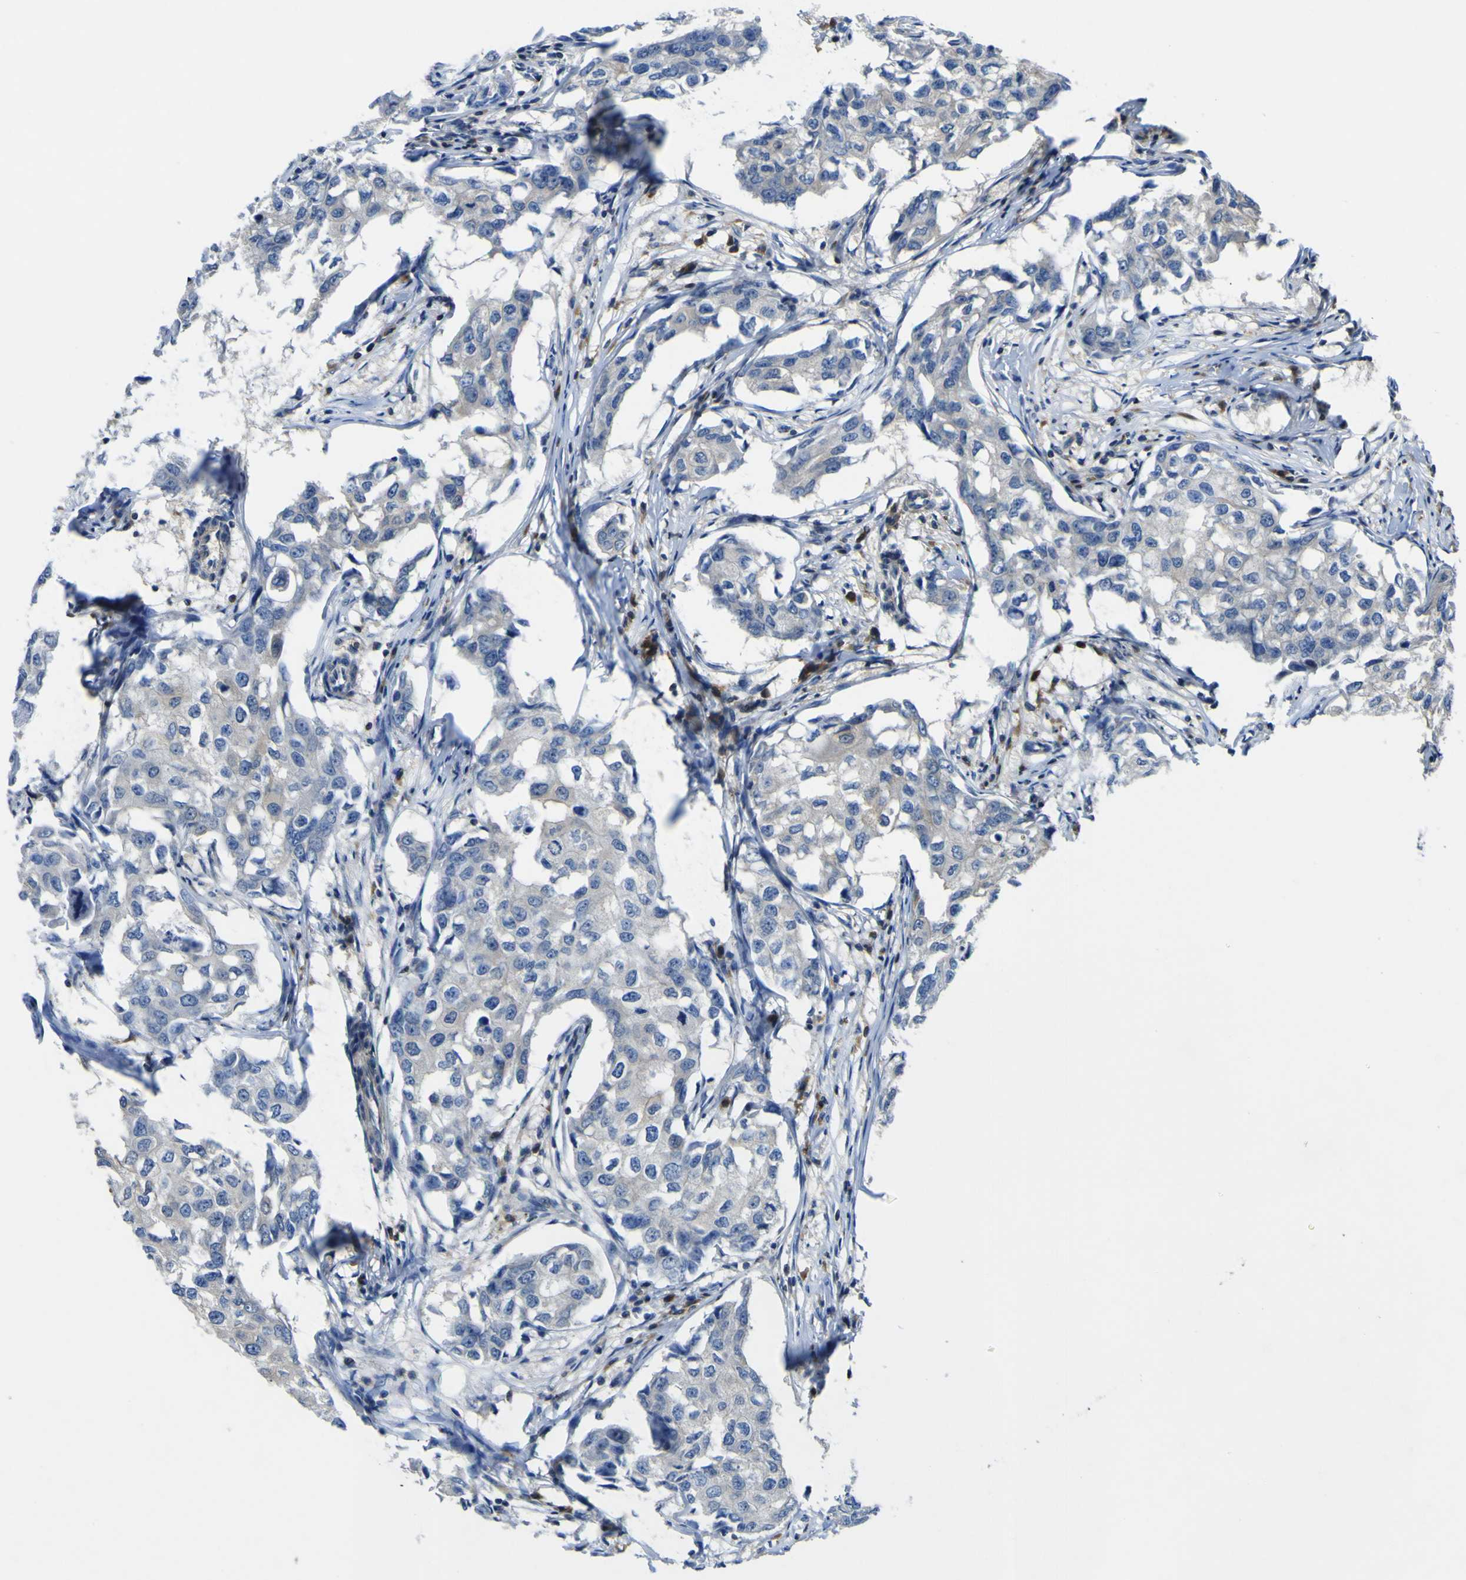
{"staining": {"intensity": "negative", "quantity": "none", "location": "none"}, "tissue": "breast cancer", "cell_type": "Tumor cells", "image_type": "cancer", "snomed": [{"axis": "morphology", "description": "Duct carcinoma"}, {"axis": "topography", "description": "Breast"}], "caption": "The immunohistochemistry histopathology image has no significant expression in tumor cells of breast infiltrating ductal carcinoma tissue. The staining was performed using DAB to visualize the protein expression in brown, while the nuclei were stained in blue with hematoxylin (Magnification: 20x).", "gene": "EML2", "patient": {"sex": "female", "age": 27}}